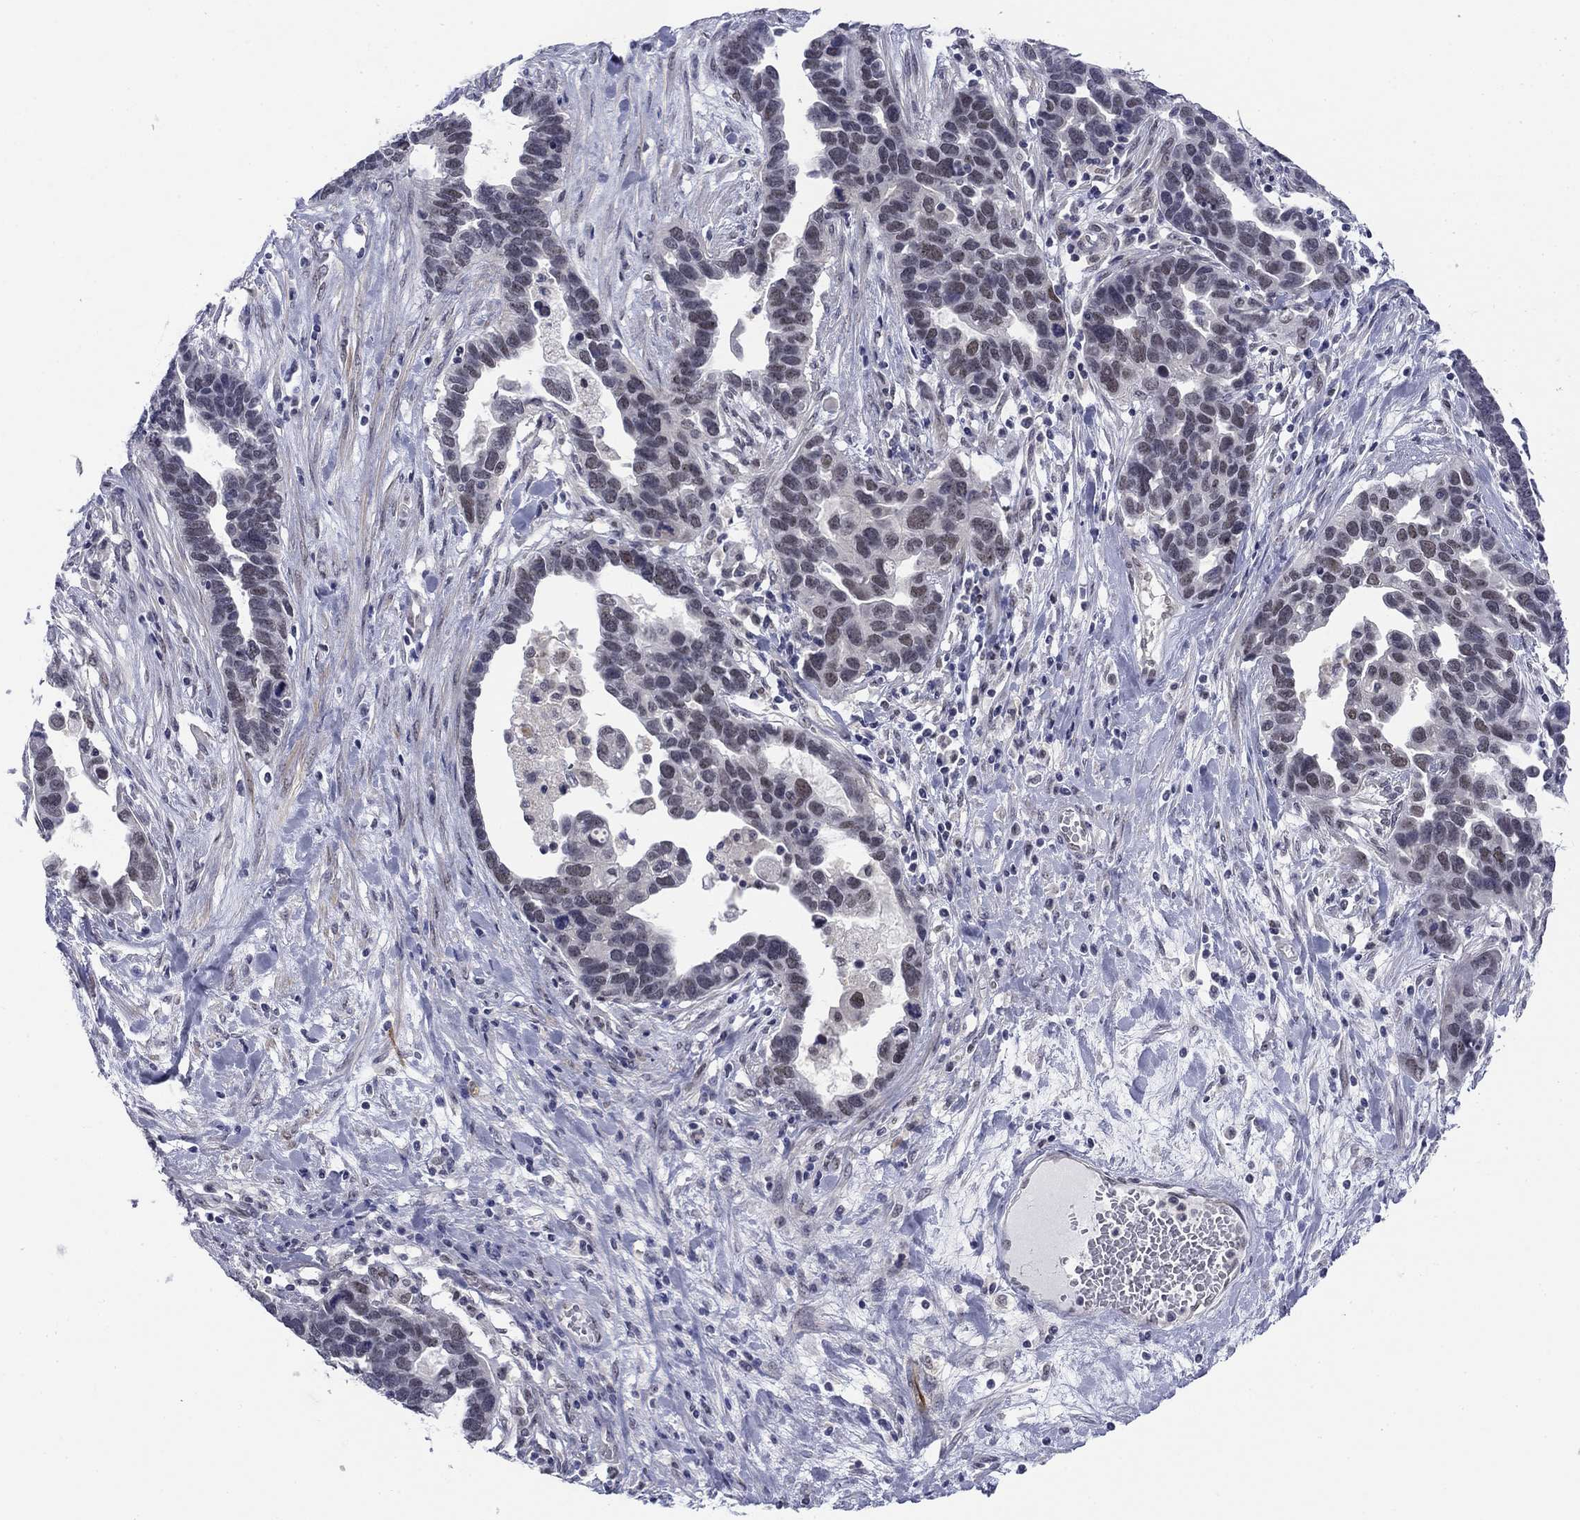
{"staining": {"intensity": "weak", "quantity": "25%-75%", "location": "nuclear"}, "tissue": "ovarian cancer", "cell_type": "Tumor cells", "image_type": "cancer", "snomed": [{"axis": "morphology", "description": "Cystadenocarcinoma, serous, NOS"}, {"axis": "topography", "description": "Ovary"}], "caption": "There is low levels of weak nuclear staining in tumor cells of ovarian cancer, as demonstrated by immunohistochemical staining (brown color).", "gene": "TIGD4", "patient": {"sex": "female", "age": 54}}